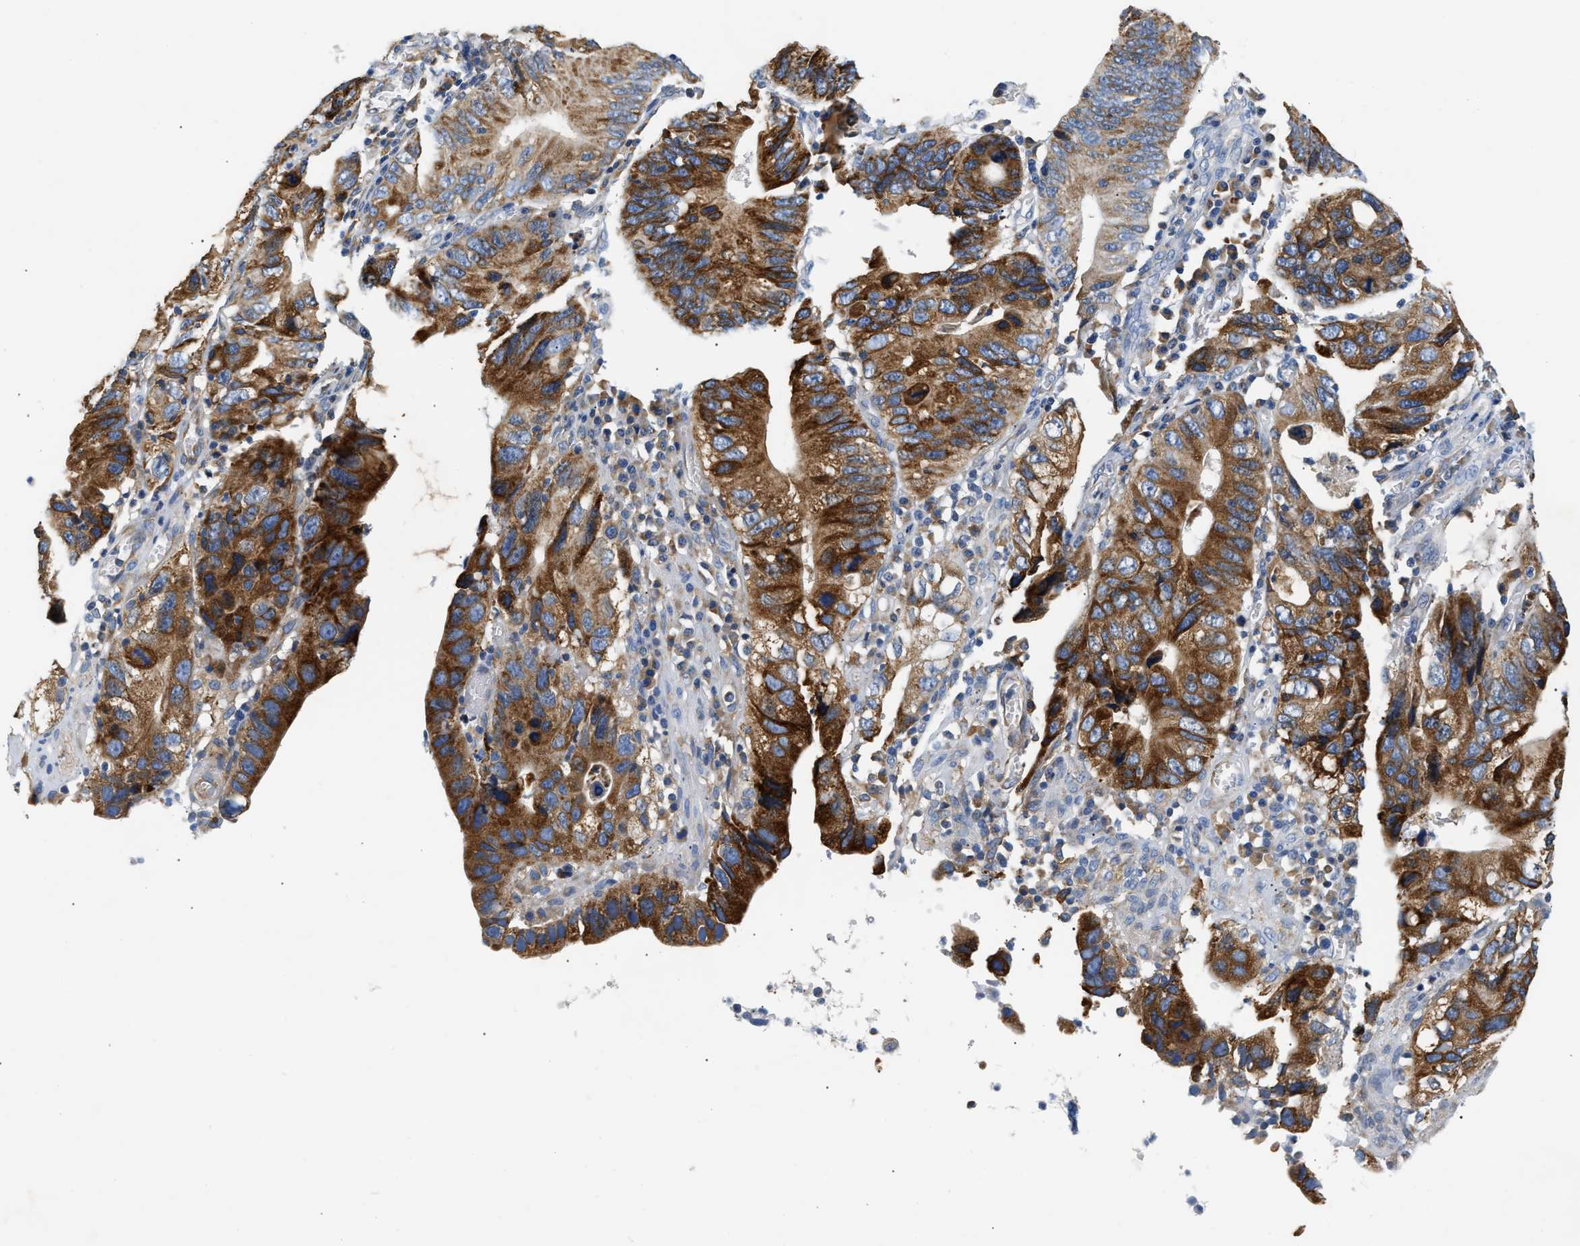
{"staining": {"intensity": "strong", "quantity": ">75%", "location": "cytoplasmic/membranous"}, "tissue": "stomach cancer", "cell_type": "Tumor cells", "image_type": "cancer", "snomed": [{"axis": "morphology", "description": "Adenocarcinoma, NOS"}, {"axis": "topography", "description": "Stomach"}], "caption": "This histopathology image demonstrates immunohistochemistry staining of stomach adenocarcinoma, with high strong cytoplasmic/membranous staining in about >75% of tumor cells.", "gene": "HDHD3", "patient": {"sex": "male", "age": 59}}